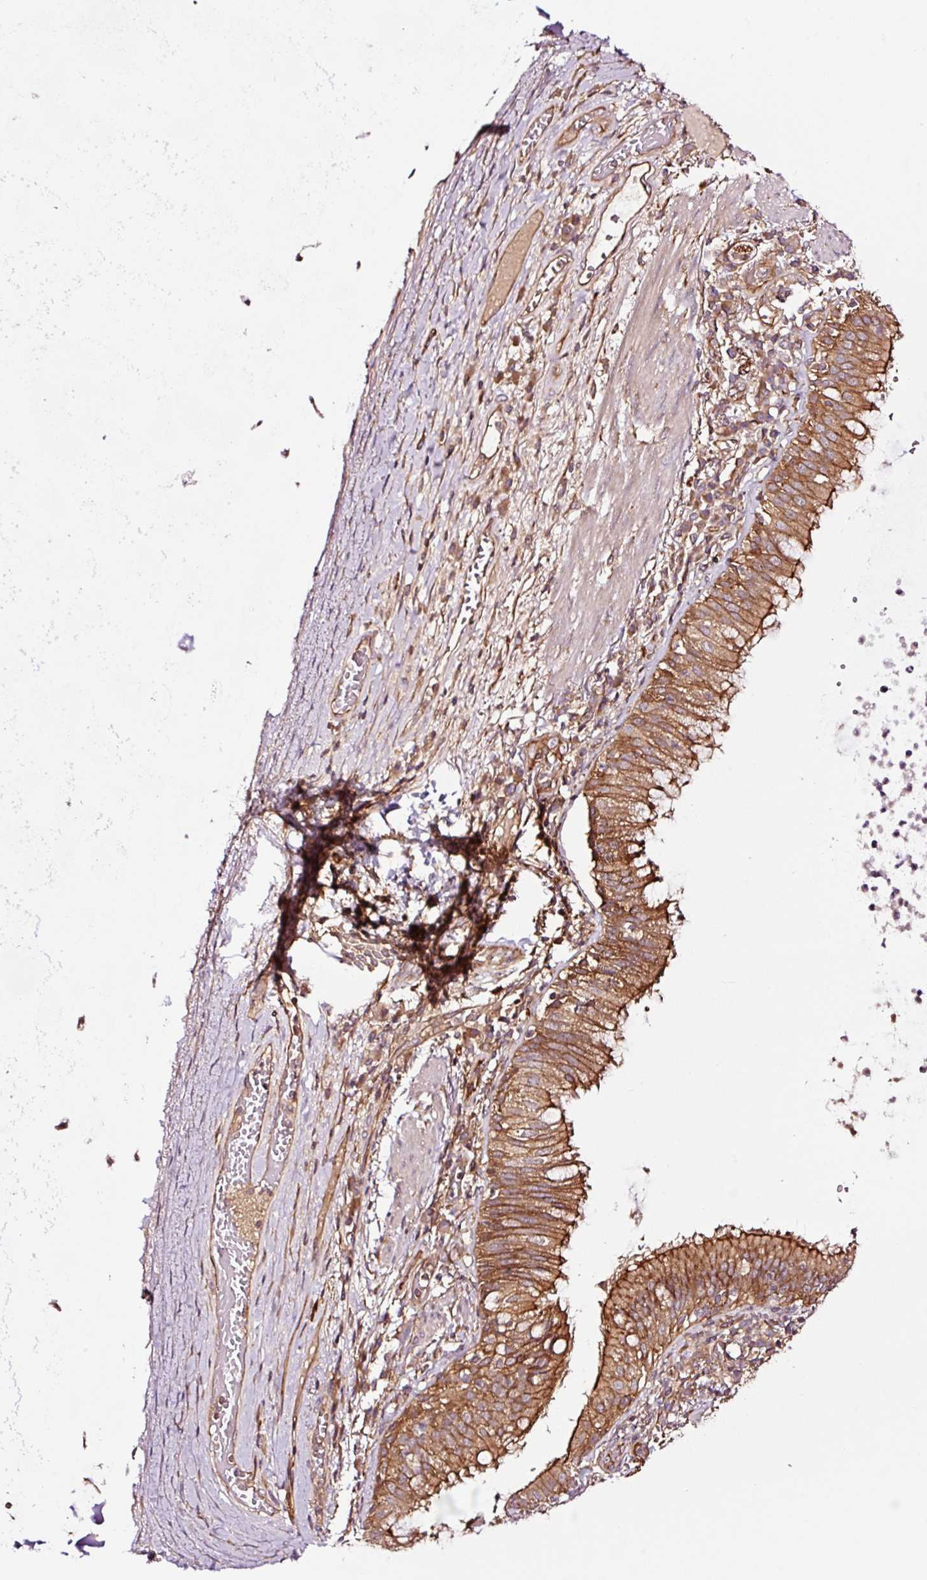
{"staining": {"intensity": "moderate", "quantity": ">75%", "location": "cytoplasmic/membranous"}, "tissue": "bronchus", "cell_type": "Respiratory epithelial cells", "image_type": "normal", "snomed": [{"axis": "morphology", "description": "Normal tissue, NOS"}, {"axis": "topography", "description": "Cartilage tissue"}, {"axis": "topography", "description": "Bronchus"}], "caption": "Immunohistochemical staining of unremarkable human bronchus exhibits moderate cytoplasmic/membranous protein positivity in approximately >75% of respiratory epithelial cells.", "gene": "METAP1", "patient": {"sex": "male", "age": 56}}